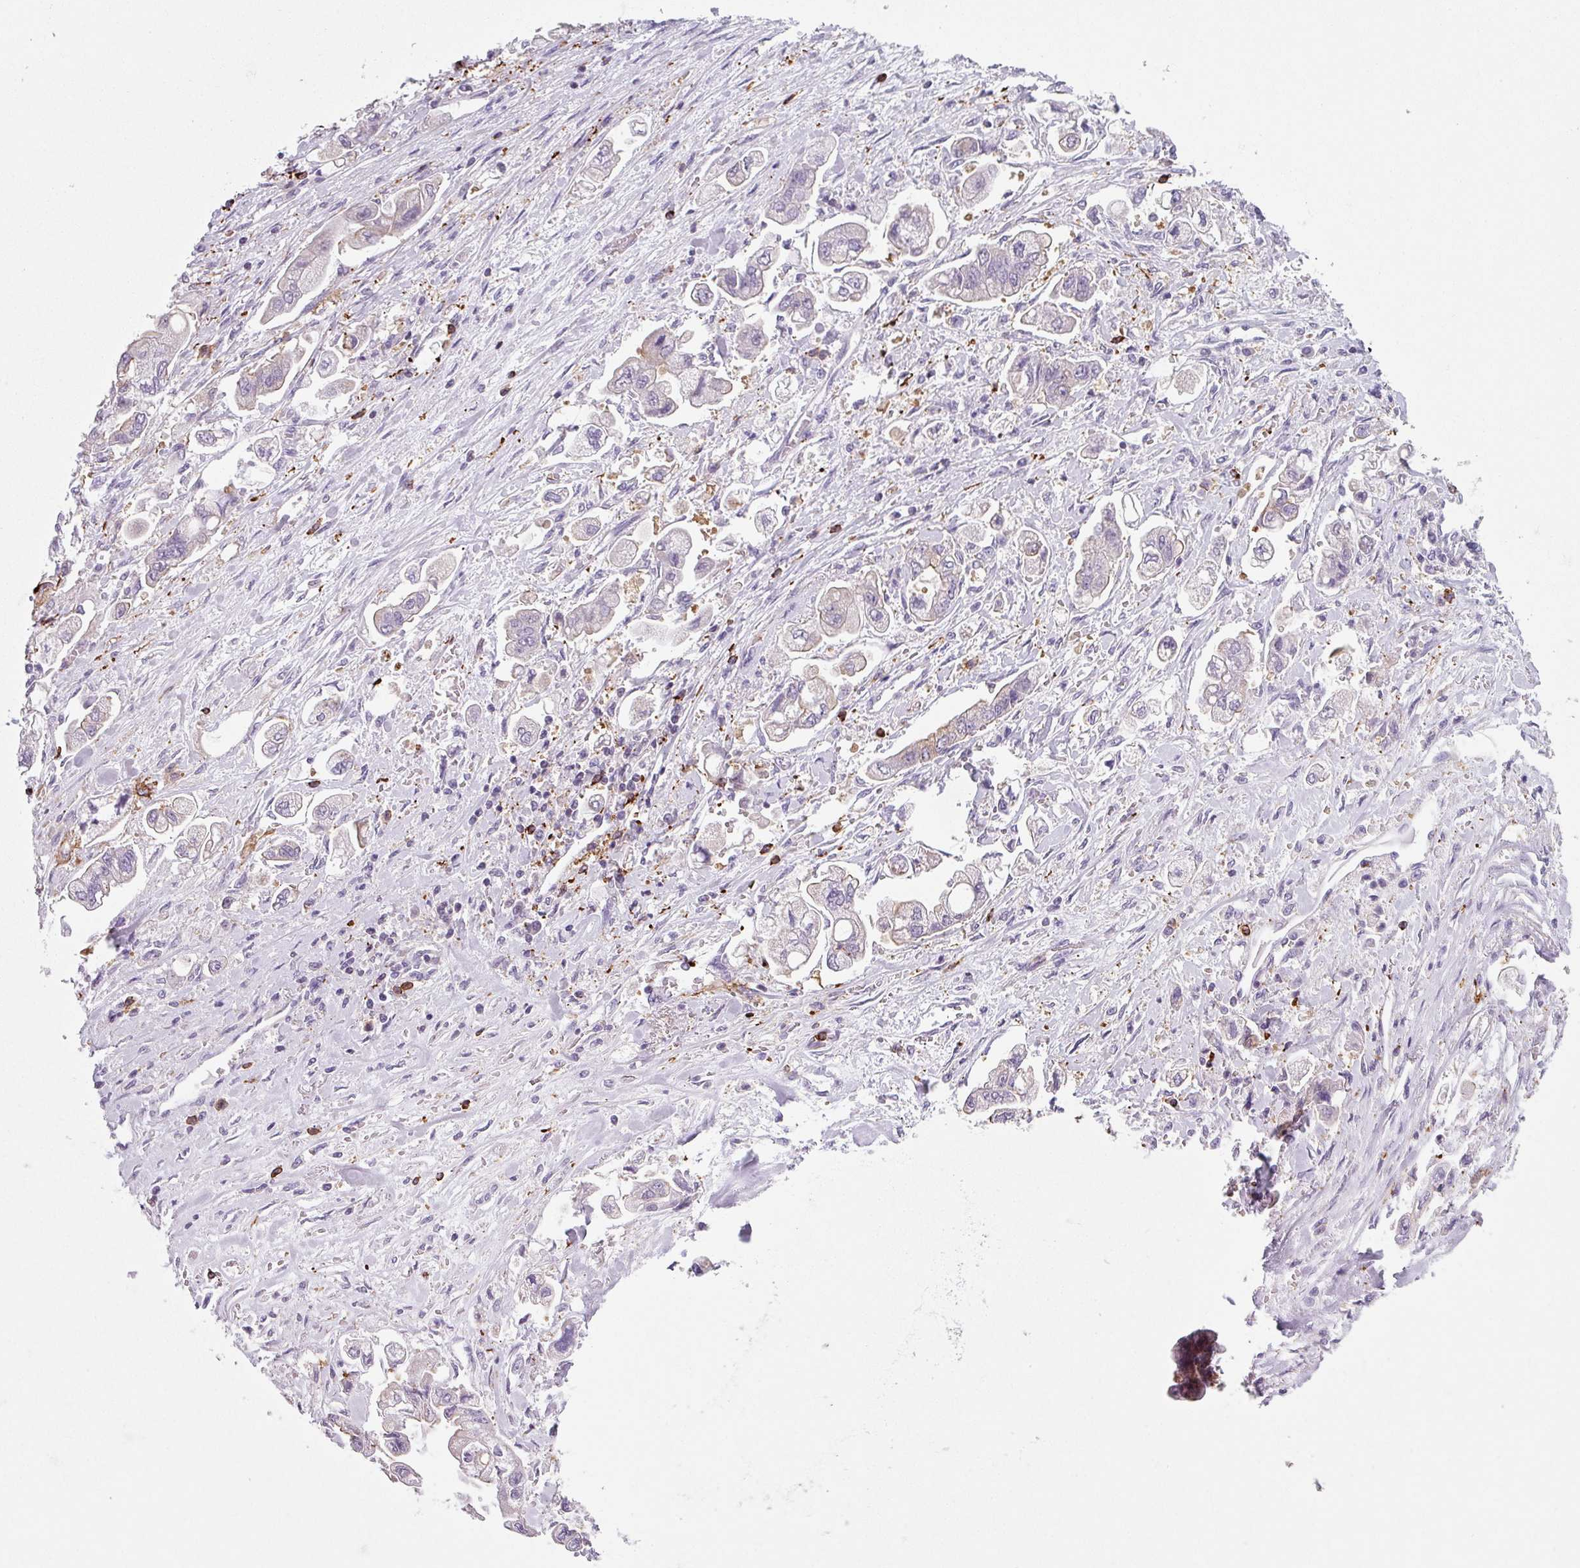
{"staining": {"intensity": "negative", "quantity": "none", "location": "none"}, "tissue": "stomach cancer", "cell_type": "Tumor cells", "image_type": "cancer", "snomed": [{"axis": "morphology", "description": "Adenocarcinoma, NOS"}, {"axis": "topography", "description": "Stomach"}], "caption": "IHC of human stomach cancer (adenocarcinoma) displays no positivity in tumor cells.", "gene": "NEDD9", "patient": {"sex": "male", "age": 62}}